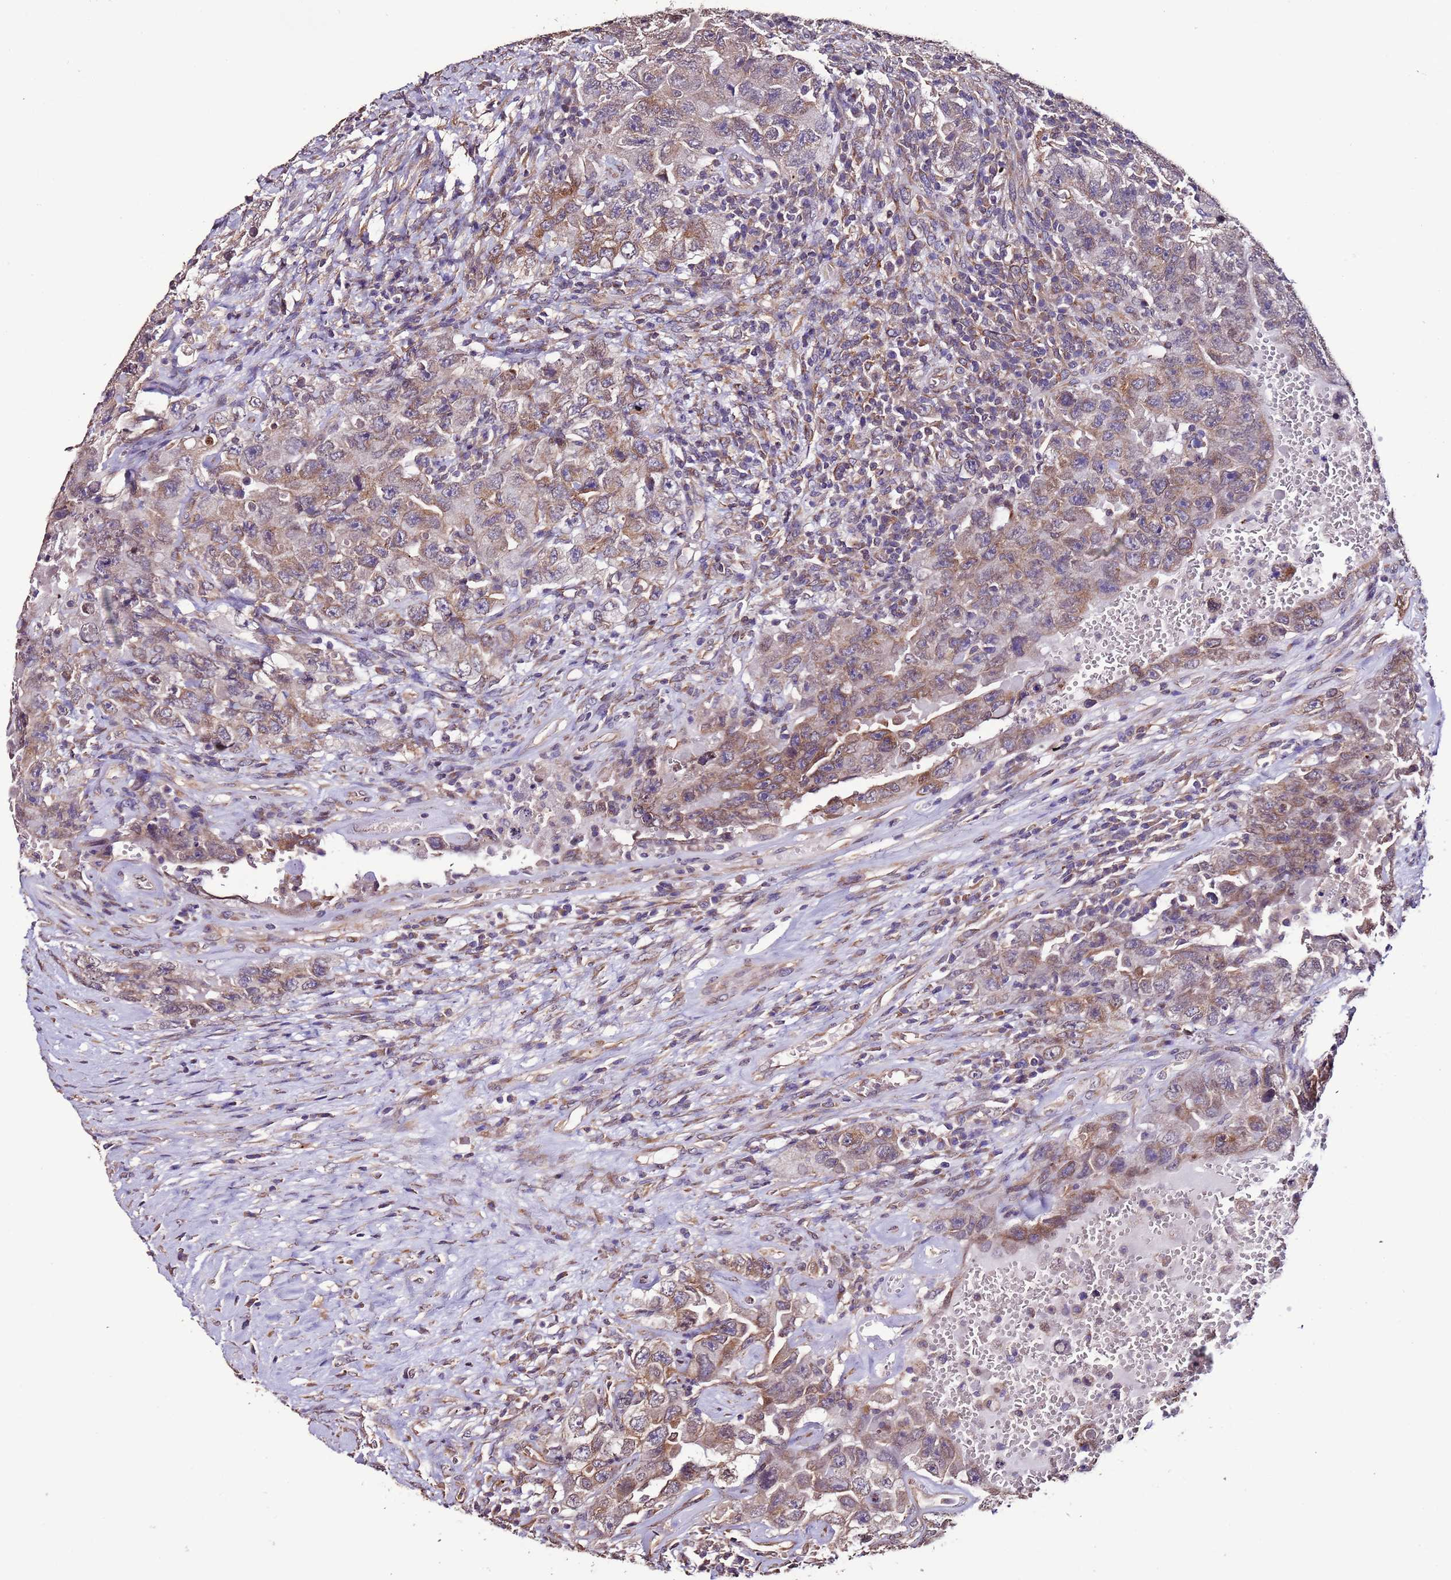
{"staining": {"intensity": "moderate", "quantity": "25%-75%", "location": "cytoplasmic/membranous"}, "tissue": "testis cancer", "cell_type": "Tumor cells", "image_type": "cancer", "snomed": [{"axis": "morphology", "description": "Carcinoma, Embryonal, NOS"}, {"axis": "topography", "description": "Testis"}], "caption": "About 25%-75% of tumor cells in testis cancer (embryonal carcinoma) reveal moderate cytoplasmic/membranous protein staining as visualized by brown immunohistochemical staining.", "gene": "SLC41A3", "patient": {"sex": "male", "age": 26}}